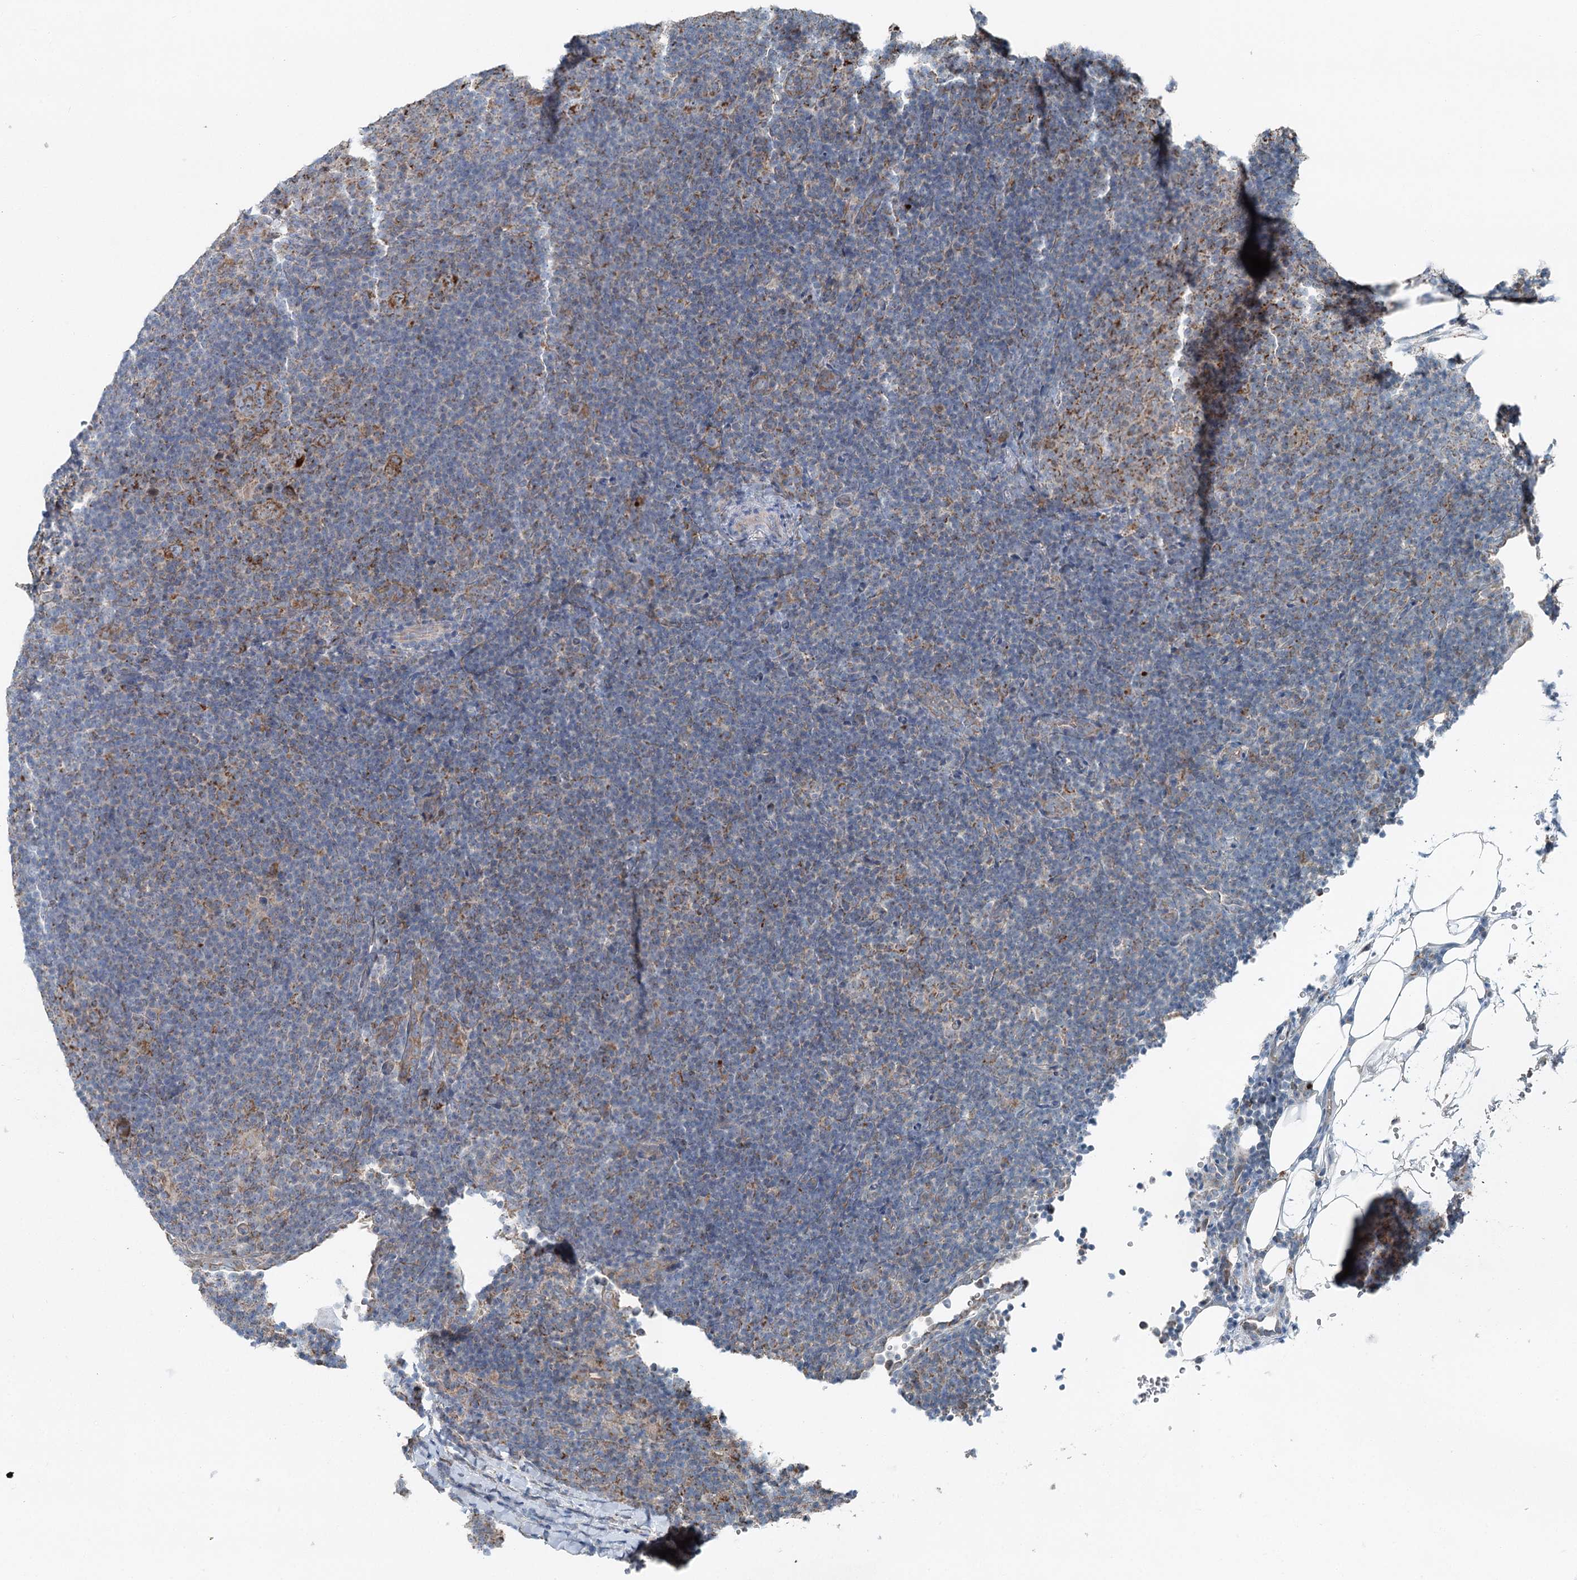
{"staining": {"intensity": "moderate", "quantity": ">75%", "location": "cytoplasmic/membranous"}, "tissue": "lymphoma", "cell_type": "Tumor cells", "image_type": "cancer", "snomed": [{"axis": "morphology", "description": "Hodgkin's disease, NOS"}, {"axis": "topography", "description": "Lymph node"}], "caption": "Immunohistochemical staining of lymphoma displays moderate cytoplasmic/membranous protein expression in approximately >75% of tumor cells. The staining is performed using DAB brown chromogen to label protein expression. The nuclei are counter-stained blue using hematoxylin.", "gene": "CHCHD5", "patient": {"sex": "female", "age": 57}}